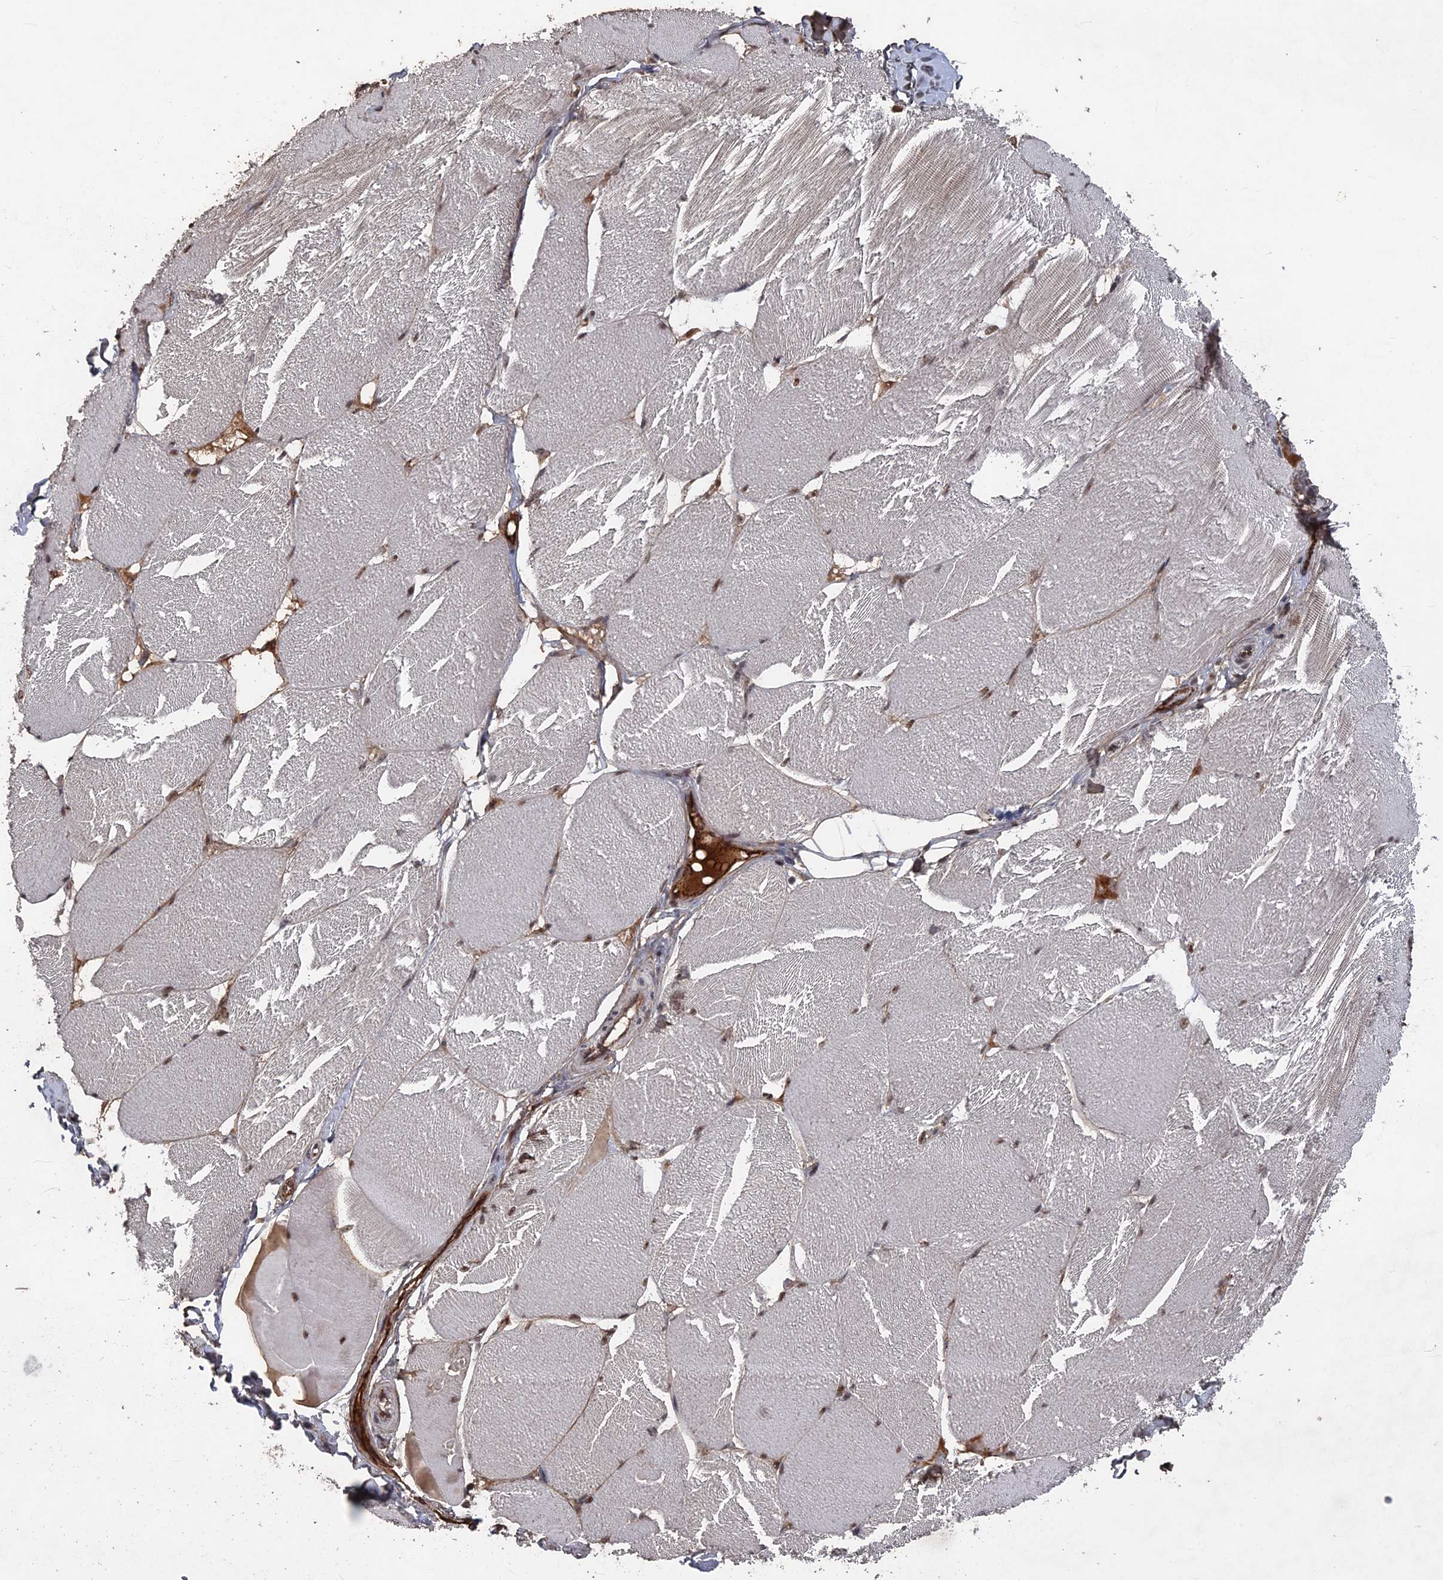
{"staining": {"intensity": "weak", "quantity": "<25%", "location": "cytoplasmic/membranous,nuclear"}, "tissue": "skeletal muscle", "cell_type": "Myocytes", "image_type": "normal", "snomed": [{"axis": "morphology", "description": "Normal tissue, NOS"}, {"axis": "topography", "description": "Skin"}, {"axis": "topography", "description": "Skeletal muscle"}], "caption": "IHC micrograph of benign skeletal muscle: skeletal muscle stained with DAB (3,3'-diaminobenzidine) demonstrates no significant protein staining in myocytes. (DAB IHC with hematoxylin counter stain).", "gene": "SH3D21", "patient": {"sex": "male", "age": 83}}